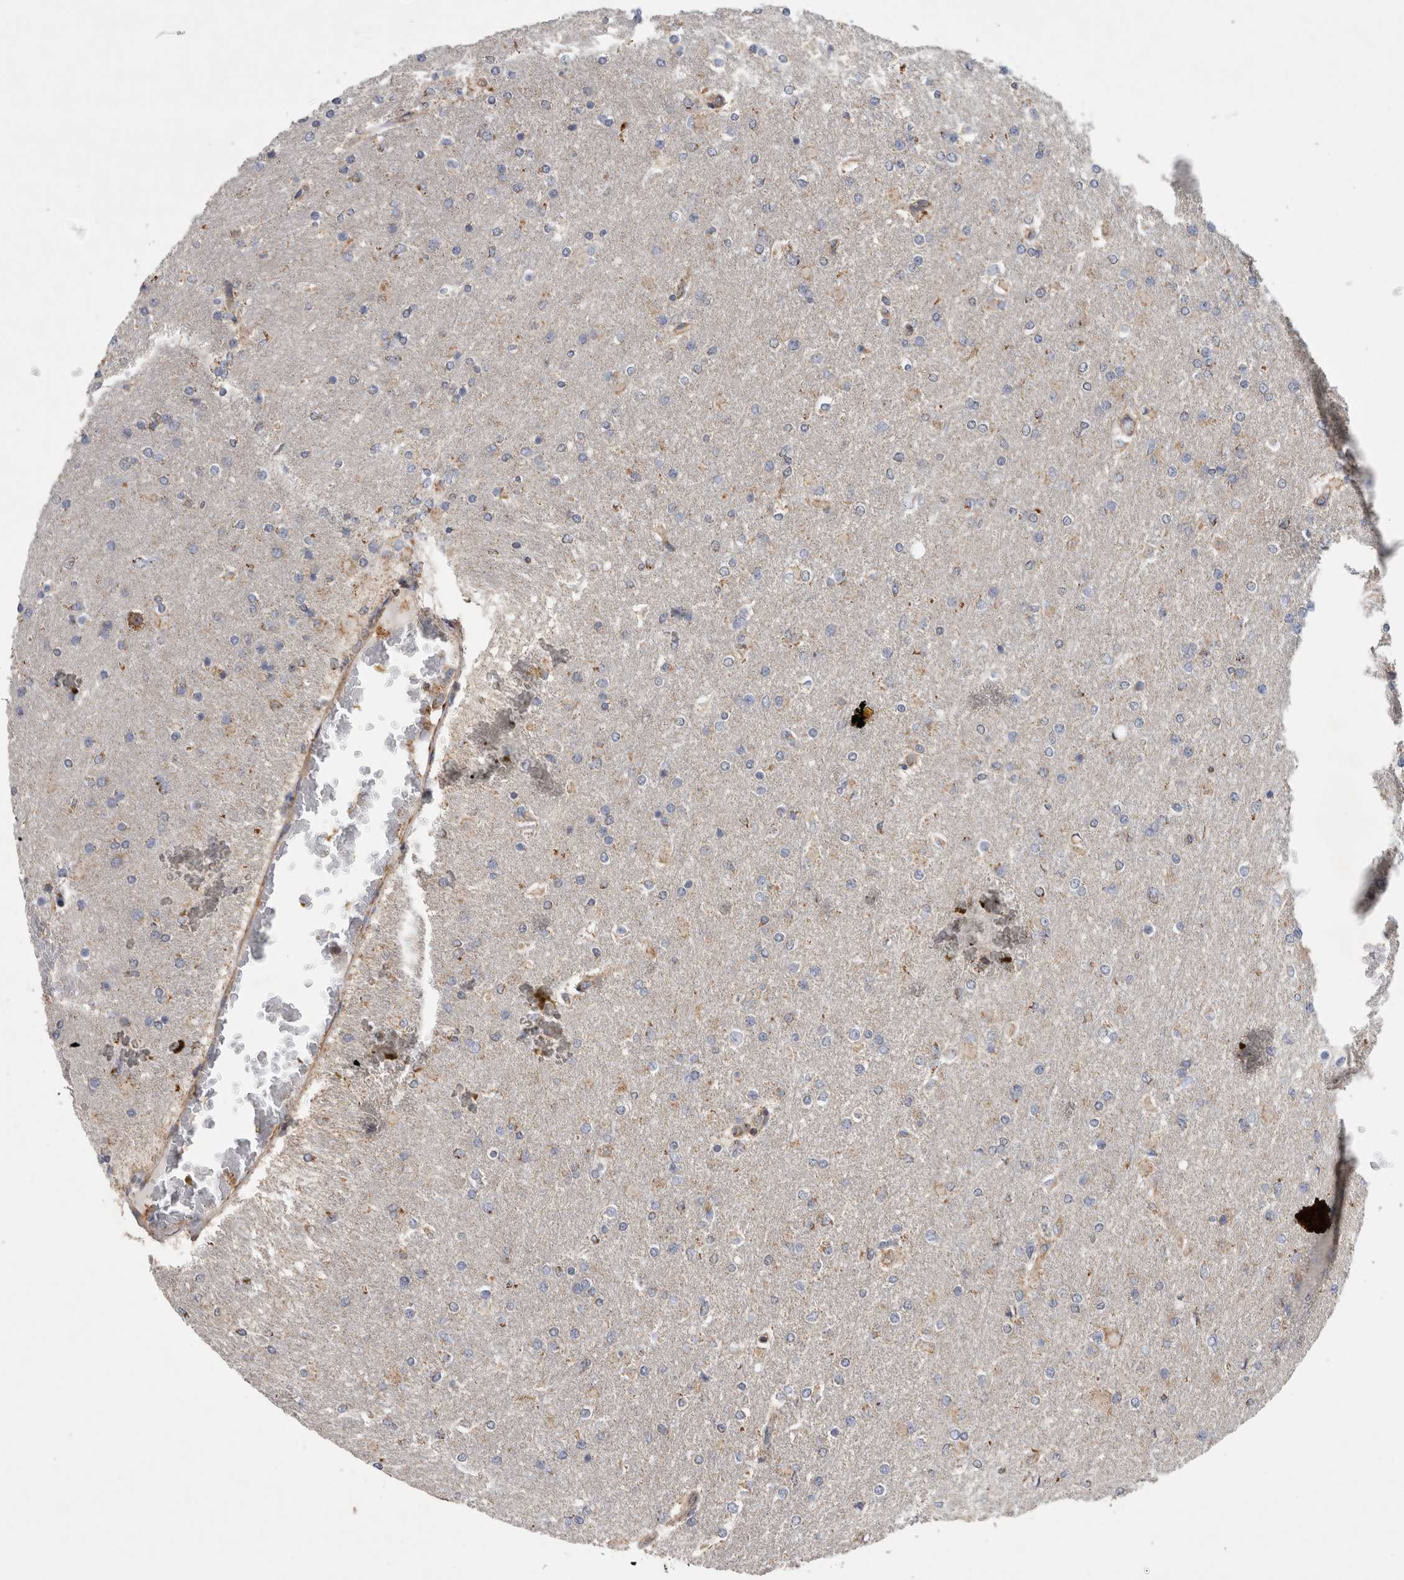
{"staining": {"intensity": "weak", "quantity": "<25%", "location": "cytoplasmic/membranous"}, "tissue": "glioma", "cell_type": "Tumor cells", "image_type": "cancer", "snomed": [{"axis": "morphology", "description": "Glioma, malignant, High grade"}, {"axis": "topography", "description": "Cerebral cortex"}], "caption": "An immunohistochemistry (IHC) histopathology image of malignant high-grade glioma is shown. There is no staining in tumor cells of malignant high-grade glioma.", "gene": "SFXN2", "patient": {"sex": "female", "age": 36}}